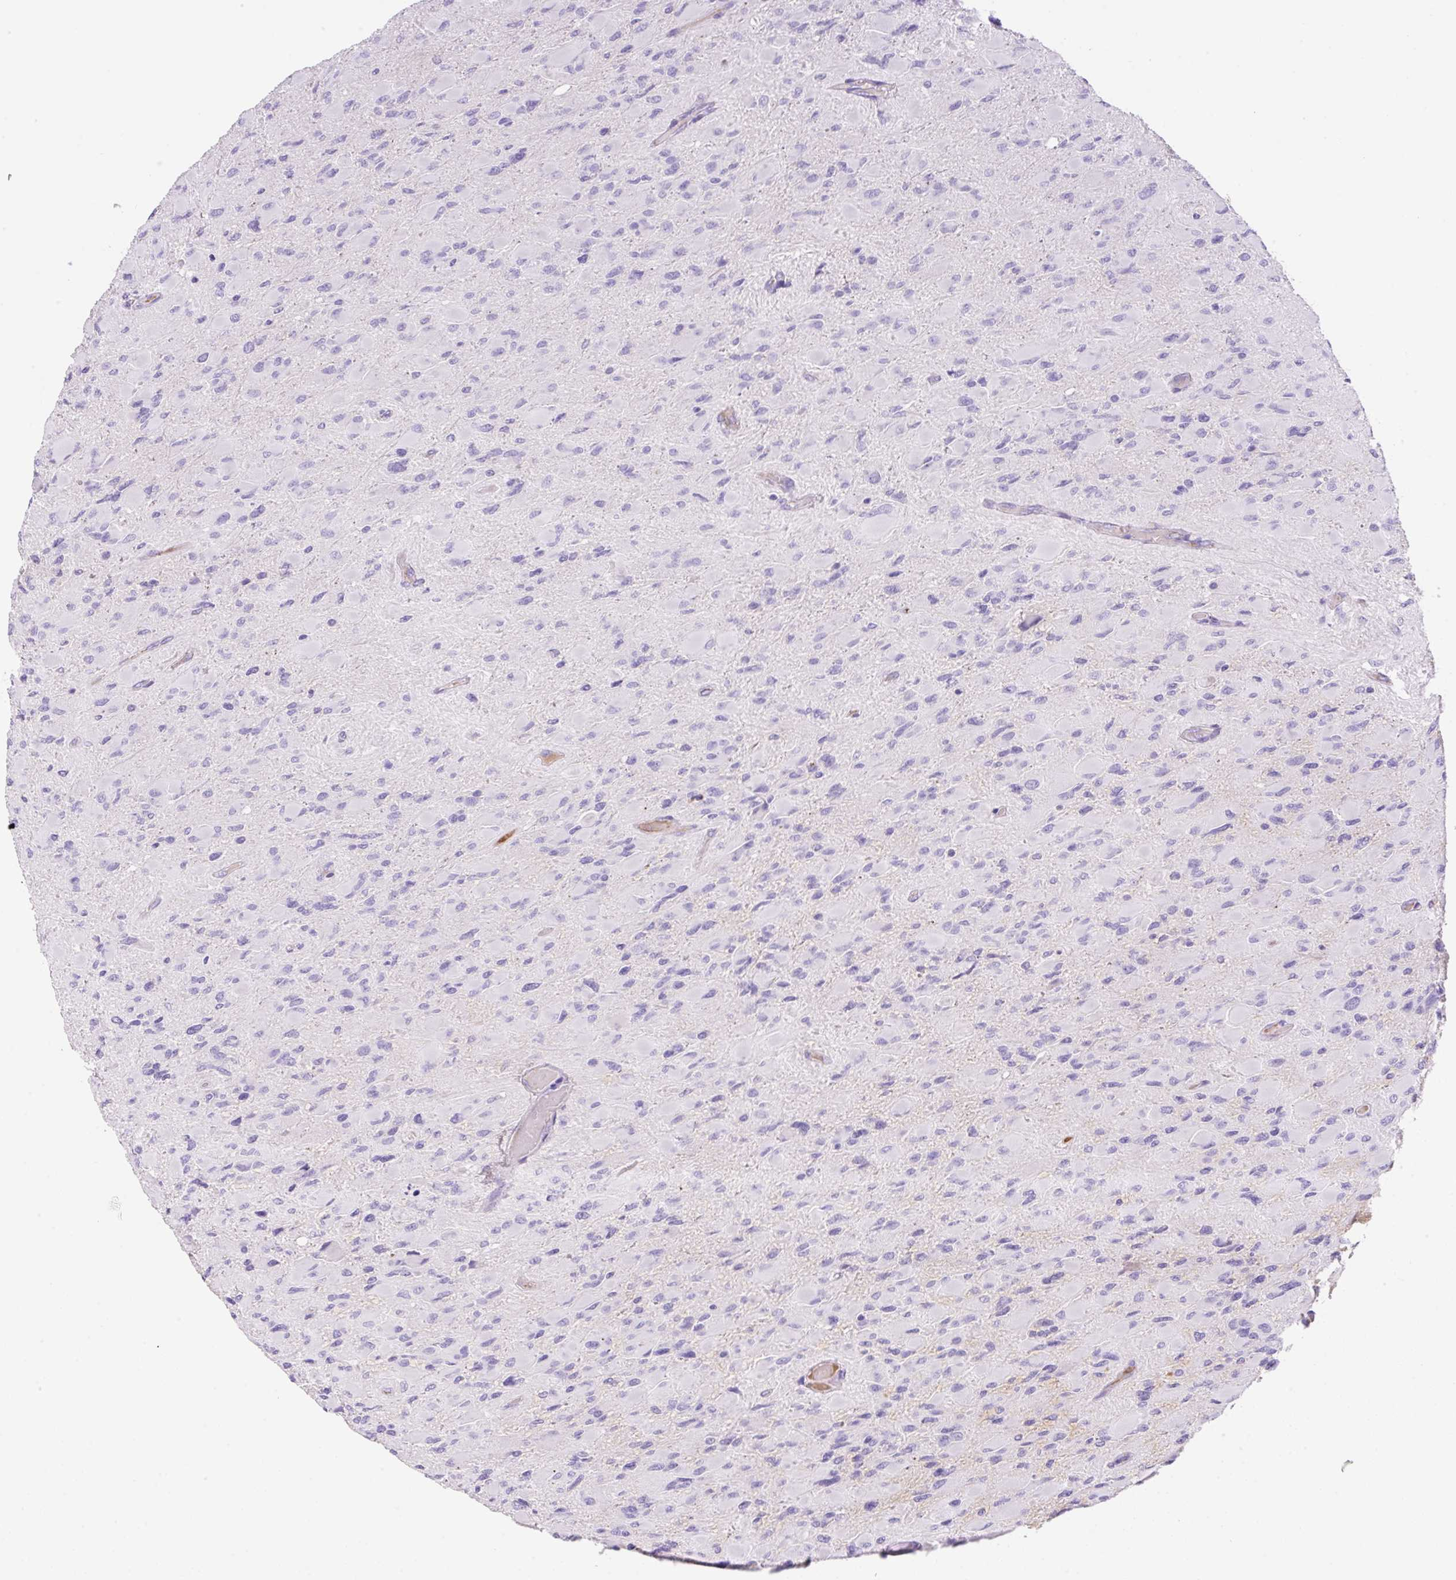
{"staining": {"intensity": "negative", "quantity": "none", "location": "none"}, "tissue": "glioma", "cell_type": "Tumor cells", "image_type": "cancer", "snomed": [{"axis": "morphology", "description": "Glioma, malignant, High grade"}, {"axis": "topography", "description": "Cerebral cortex"}], "caption": "This is a photomicrograph of immunohistochemistry staining of glioma, which shows no positivity in tumor cells.", "gene": "TDRD15", "patient": {"sex": "female", "age": 36}}